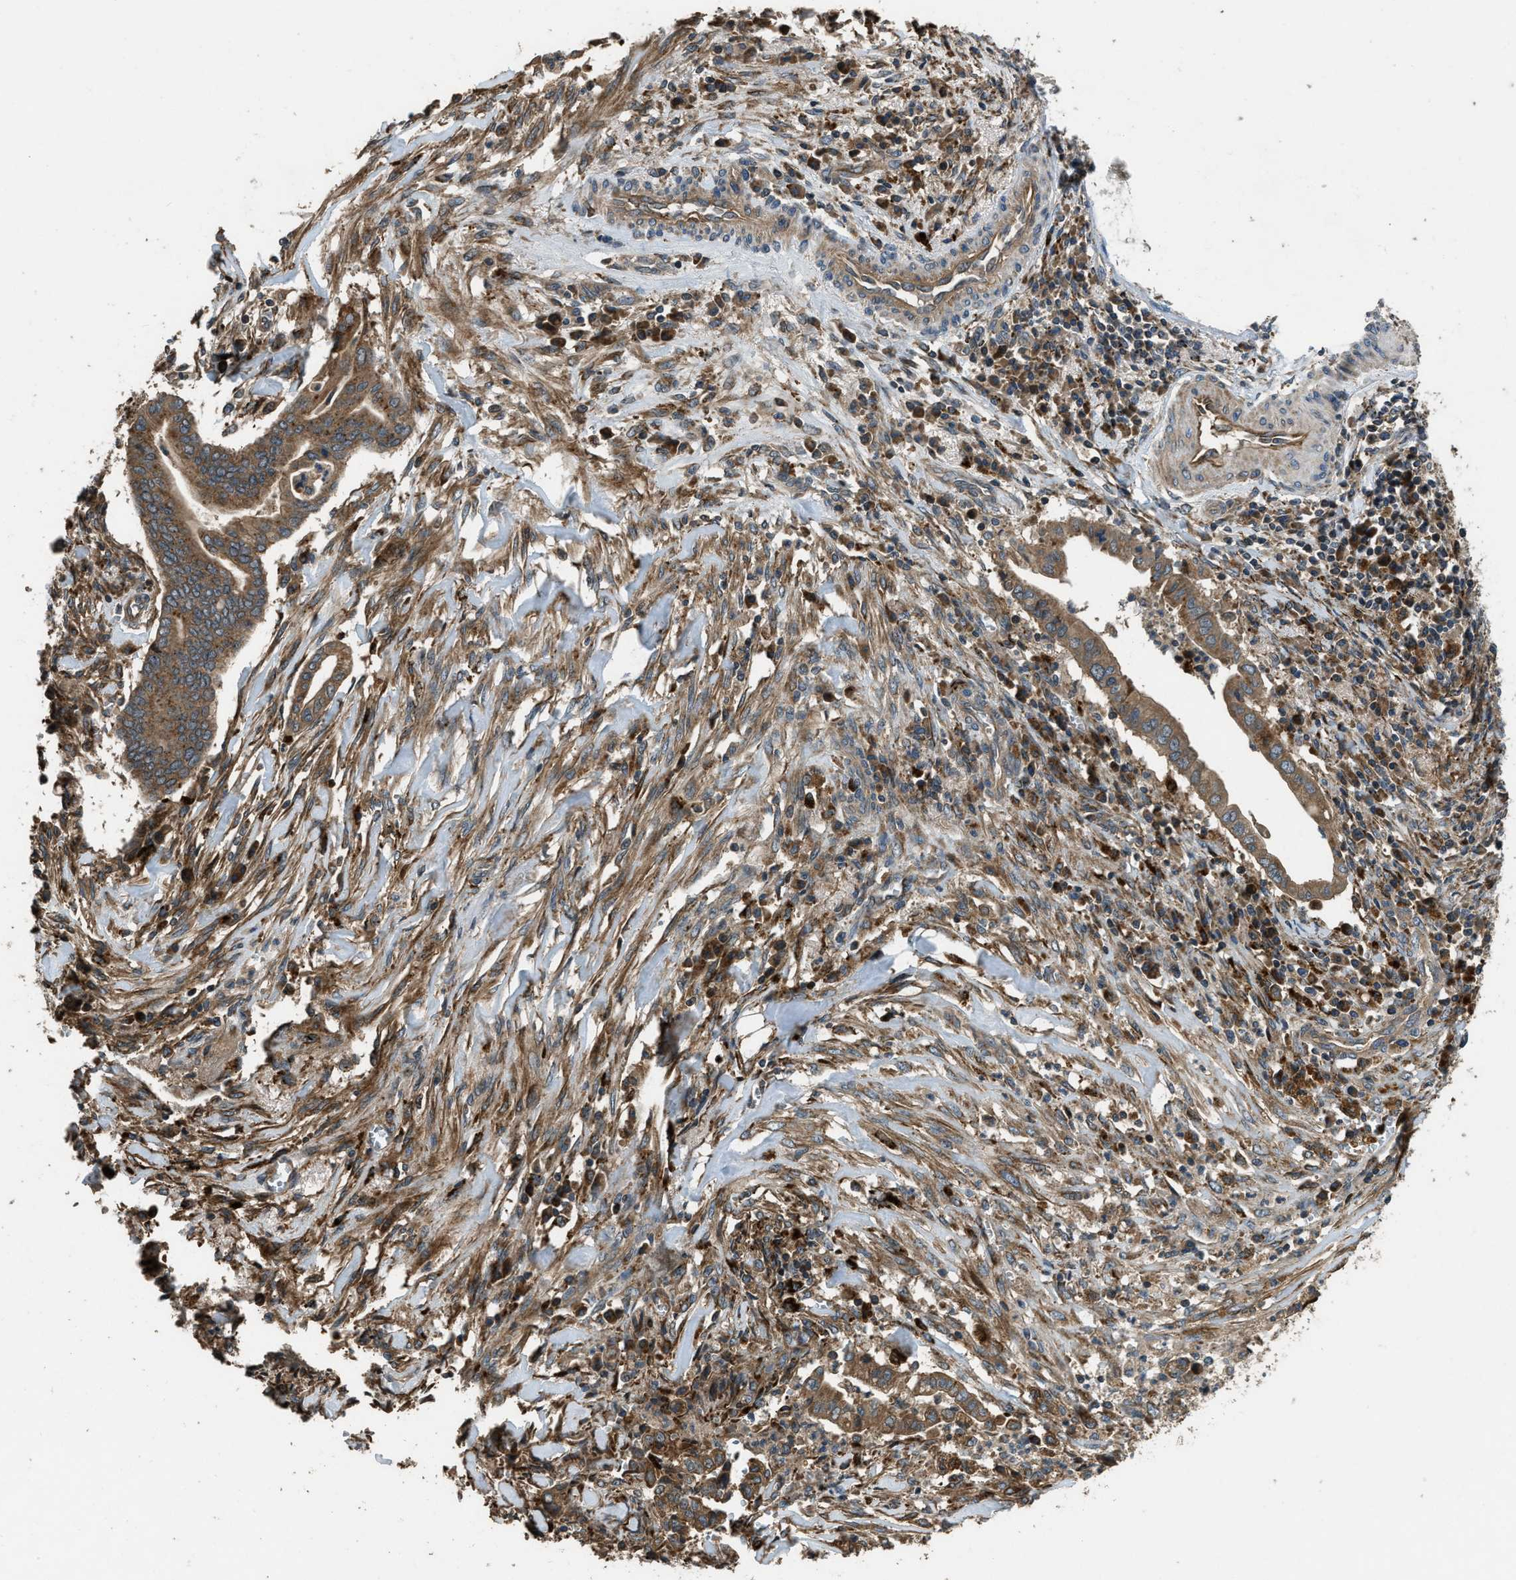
{"staining": {"intensity": "moderate", "quantity": ">75%", "location": "cytoplasmic/membranous"}, "tissue": "cervical cancer", "cell_type": "Tumor cells", "image_type": "cancer", "snomed": [{"axis": "morphology", "description": "Adenocarcinoma, NOS"}, {"axis": "topography", "description": "Cervix"}], "caption": "High-power microscopy captured an IHC histopathology image of cervical cancer (adenocarcinoma), revealing moderate cytoplasmic/membranous expression in approximately >75% of tumor cells.", "gene": "GGH", "patient": {"sex": "female", "age": 44}}